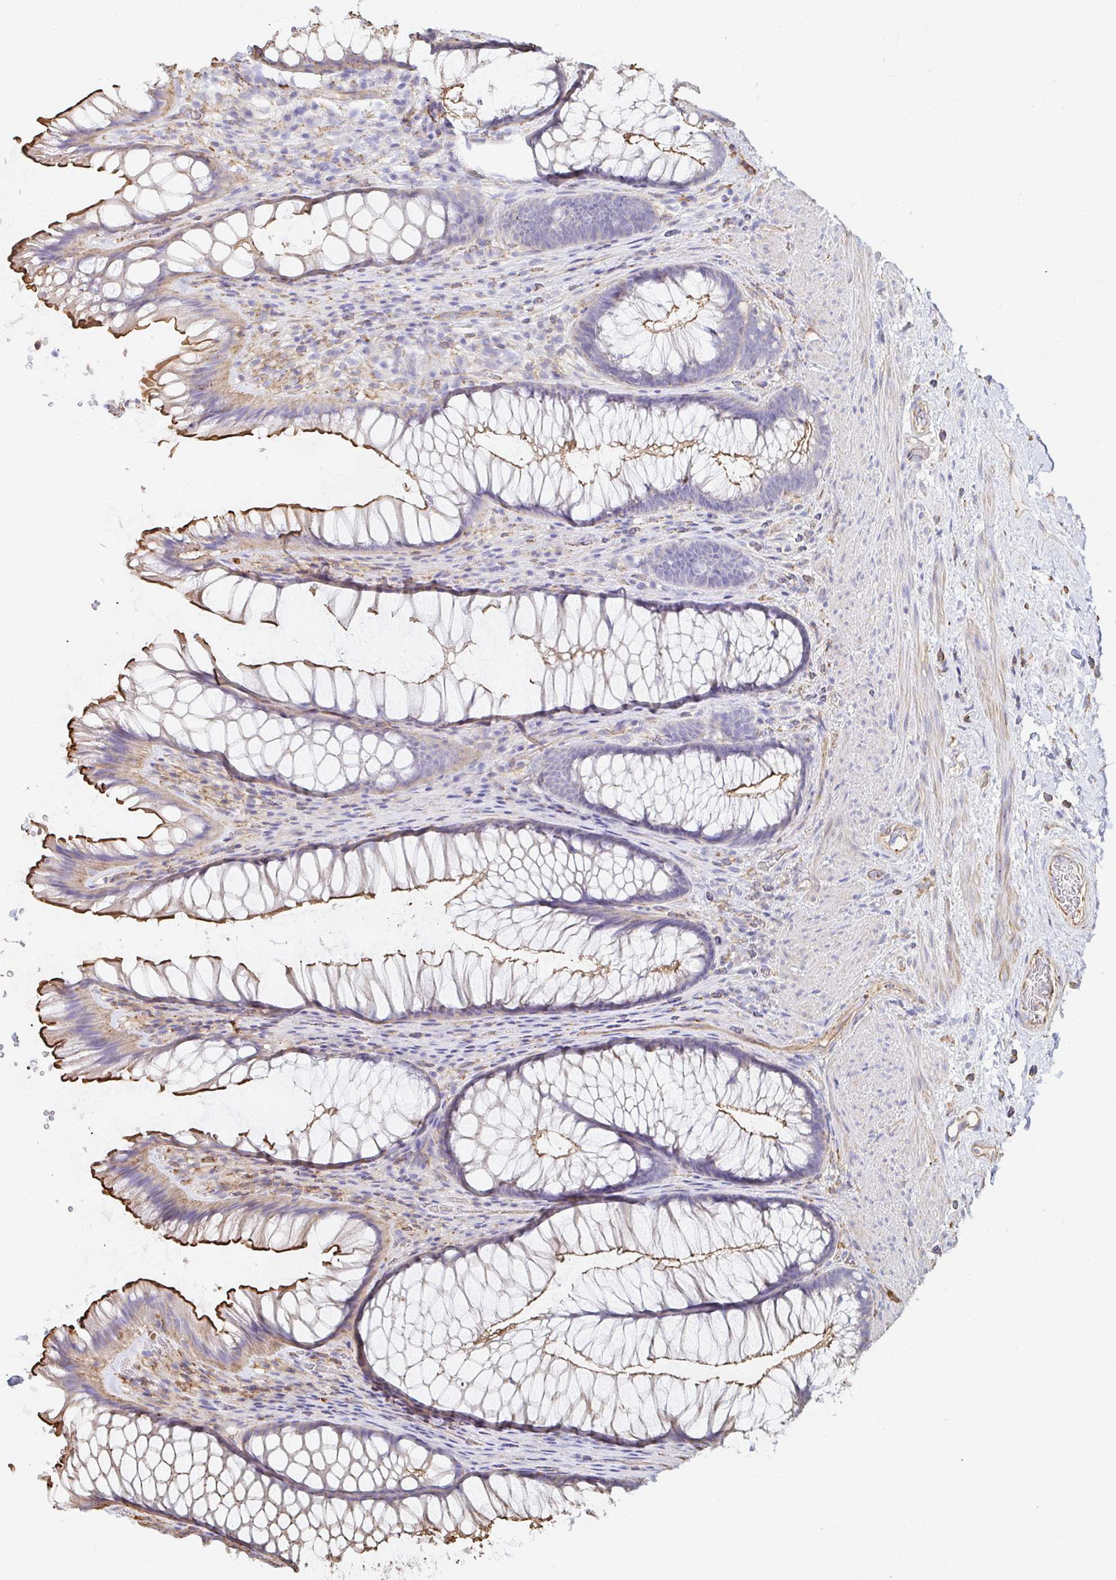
{"staining": {"intensity": "moderate", "quantity": "25%-75%", "location": "cytoplasmic/membranous"}, "tissue": "rectum", "cell_type": "Glandular cells", "image_type": "normal", "snomed": [{"axis": "morphology", "description": "Normal tissue, NOS"}, {"axis": "topography", "description": "Rectum"}], "caption": "Protein staining by immunohistochemistry shows moderate cytoplasmic/membranous expression in approximately 25%-75% of glandular cells in unremarkable rectum. (Stains: DAB in brown, nuclei in blue, Microscopy: brightfield microscopy at high magnification).", "gene": "PTPN14", "patient": {"sex": "male", "age": 53}}